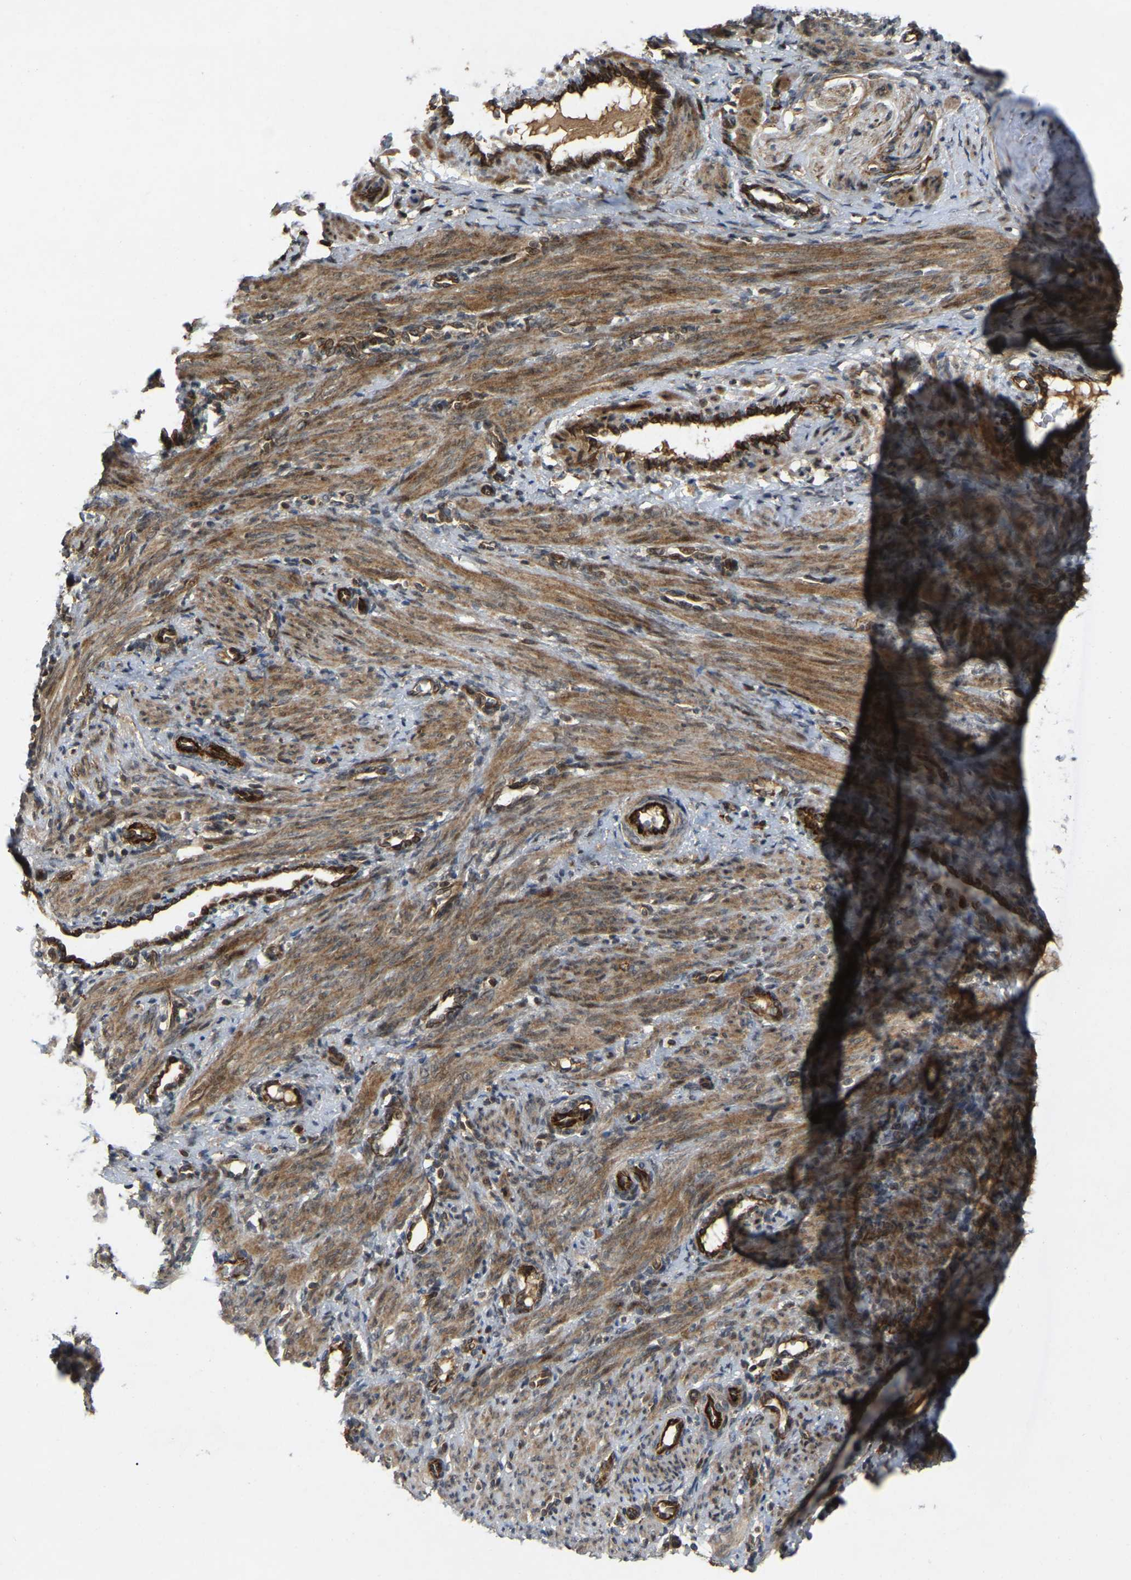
{"staining": {"intensity": "moderate", "quantity": ">75%", "location": "cytoplasmic/membranous"}, "tissue": "smooth muscle", "cell_type": "Smooth muscle cells", "image_type": "normal", "snomed": [{"axis": "morphology", "description": "Normal tissue, NOS"}, {"axis": "topography", "description": "Endometrium"}], "caption": "Immunohistochemical staining of unremarkable smooth muscle reveals medium levels of moderate cytoplasmic/membranous positivity in about >75% of smooth muscle cells.", "gene": "KIAA1549", "patient": {"sex": "female", "age": 33}}